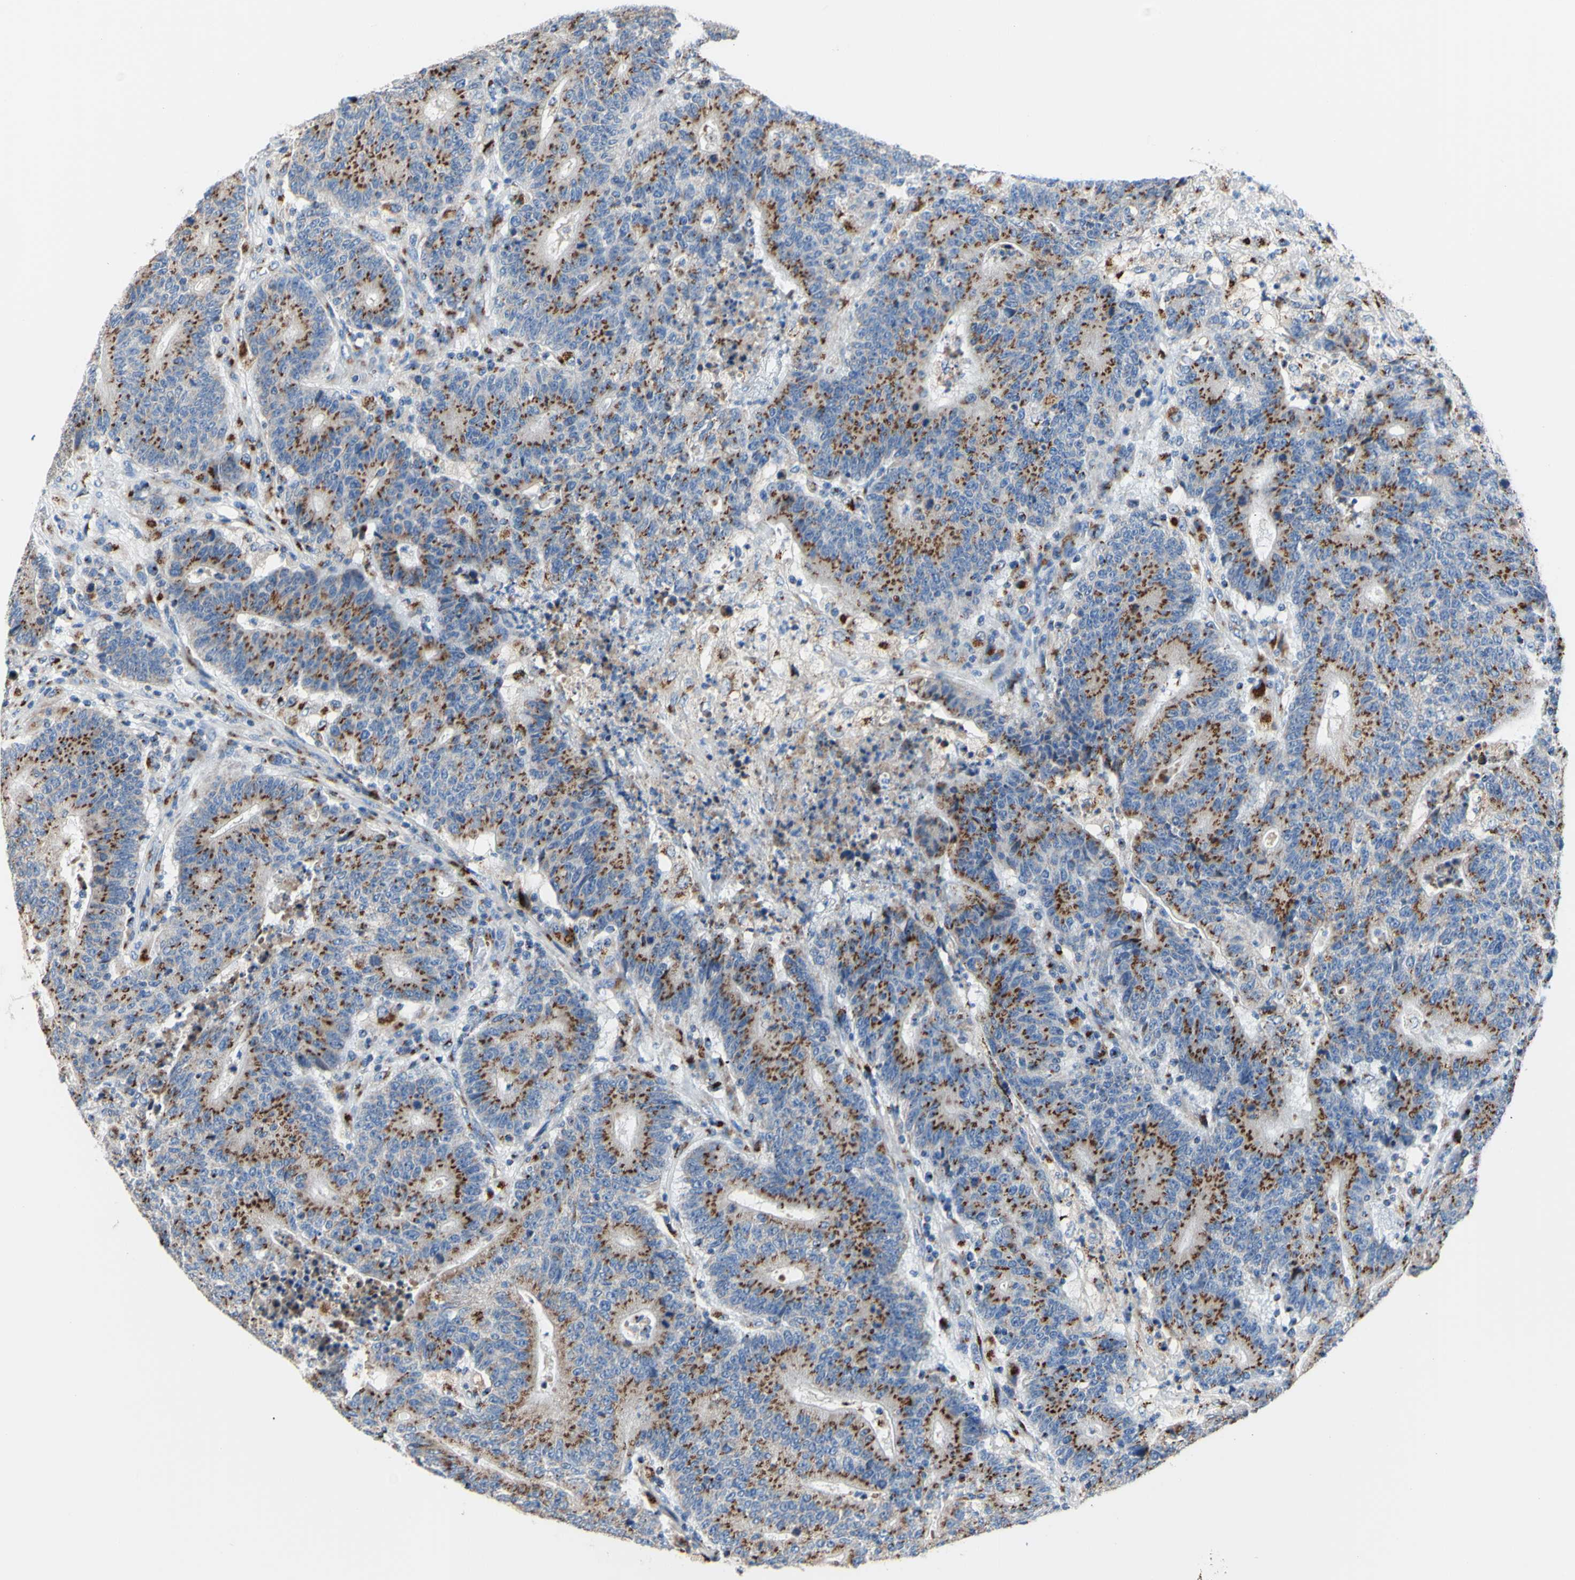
{"staining": {"intensity": "moderate", "quantity": "25%-75%", "location": "cytoplasmic/membranous"}, "tissue": "colorectal cancer", "cell_type": "Tumor cells", "image_type": "cancer", "snomed": [{"axis": "morphology", "description": "Normal tissue, NOS"}, {"axis": "morphology", "description": "Adenocarcinoma, NOS"}, {"axis": "topography", "description": "Colon"}], "caption": "Protein staining of colorectal cancer tissue demonstrates moderate cytoplasmic/membranous positivity in about 25%-75% of tumor cells.", "gene": "GALNT2", "patient": {"sex": "female", "age": 75}}